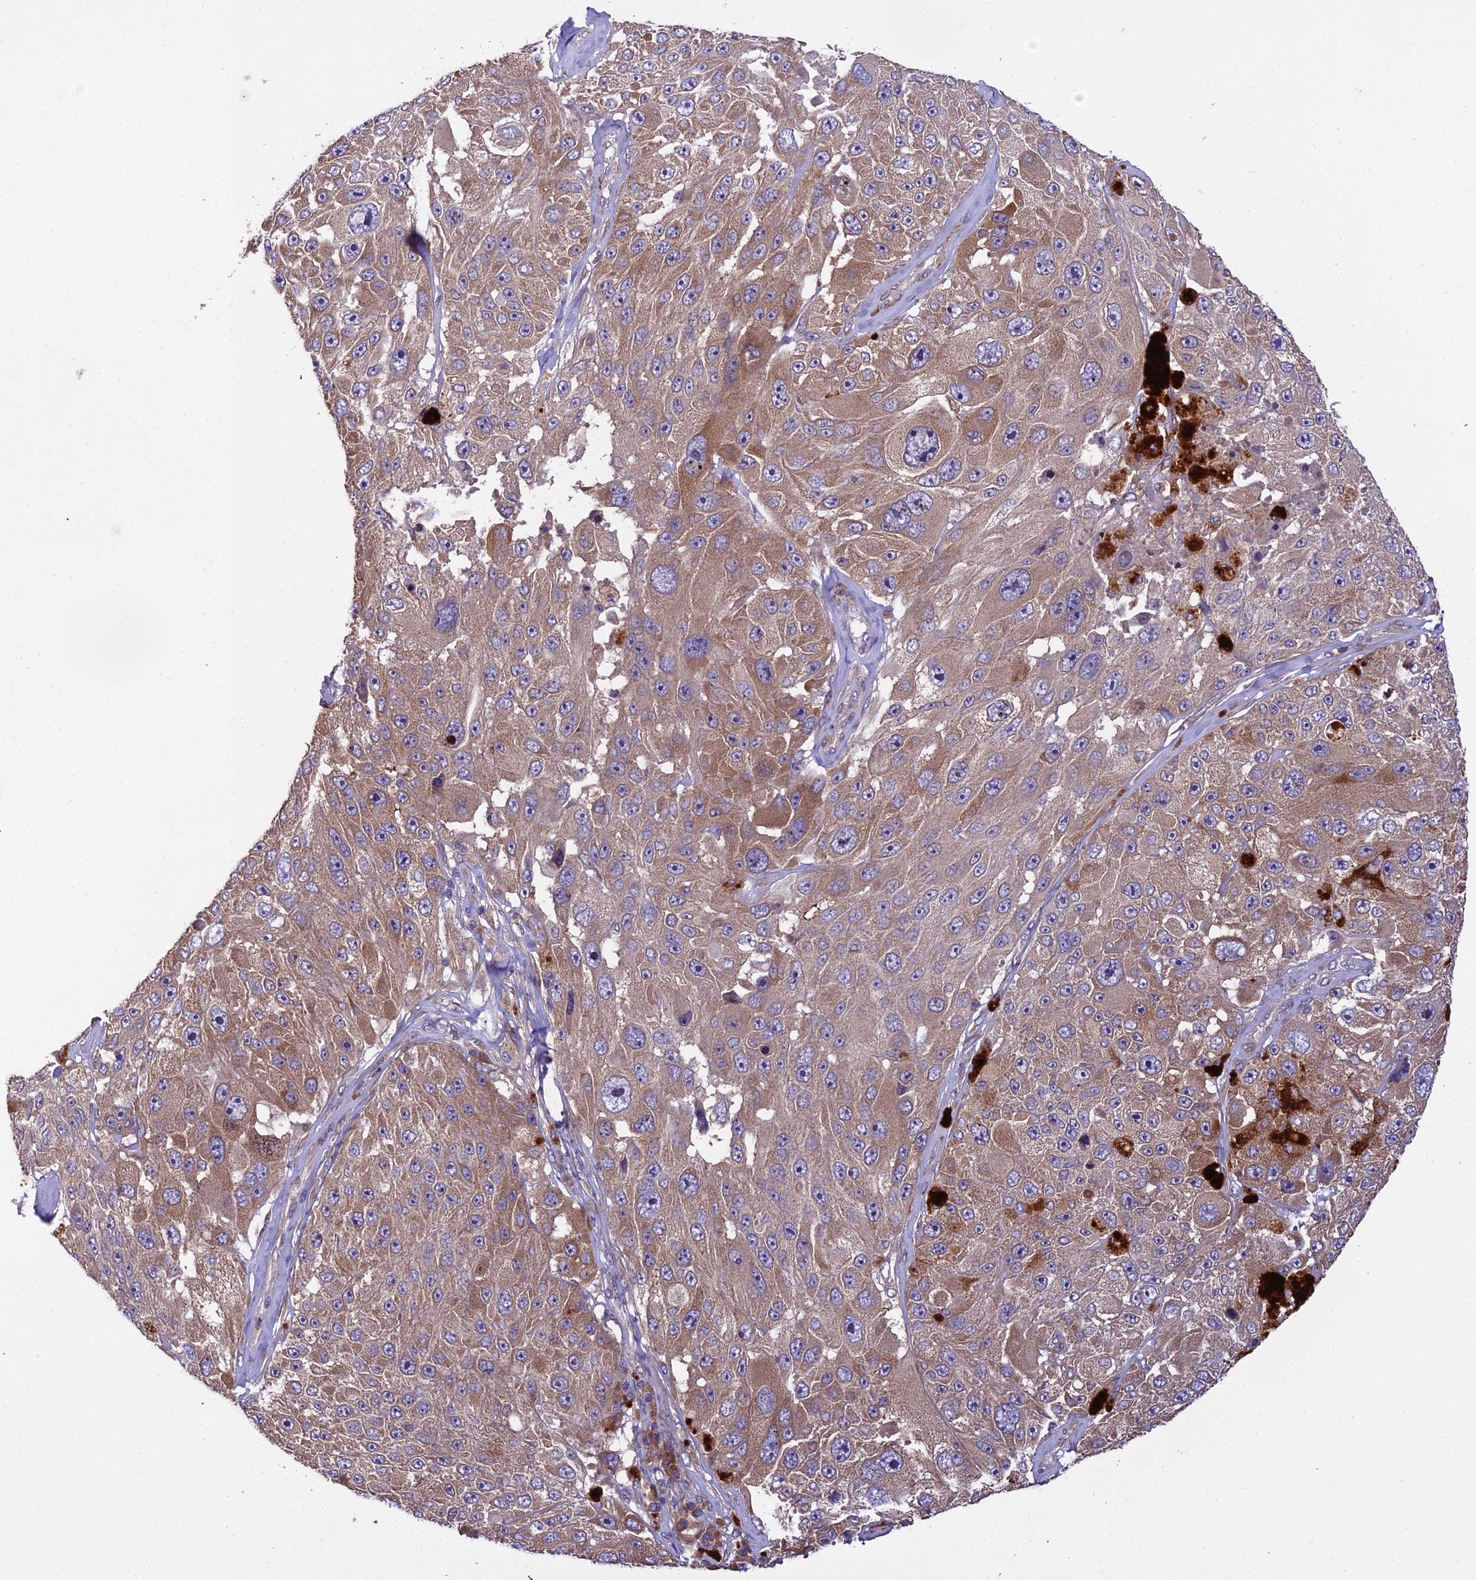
{"staining": {"intensity": "moderate", "quantity": ">75%", "location": "cytoplasmic/membranous"}, "tissue": "melanoma", "cell_type": "Tumor cells", "image_type": "cancer", "snomed": [{"axis": "morphology", "description": "Malignant melanoma, Metastatic site"}, {"axis": "topography", "description": "Lymph node"}], "caption": "Protein analysis of malignant melanoma (metastatic site) tissue displays moderate cytoplasmic/membranous positivity in about >75% of tumor cells.", "gene": "CENPL", "patient": {"sex": "male", "age": 62}}